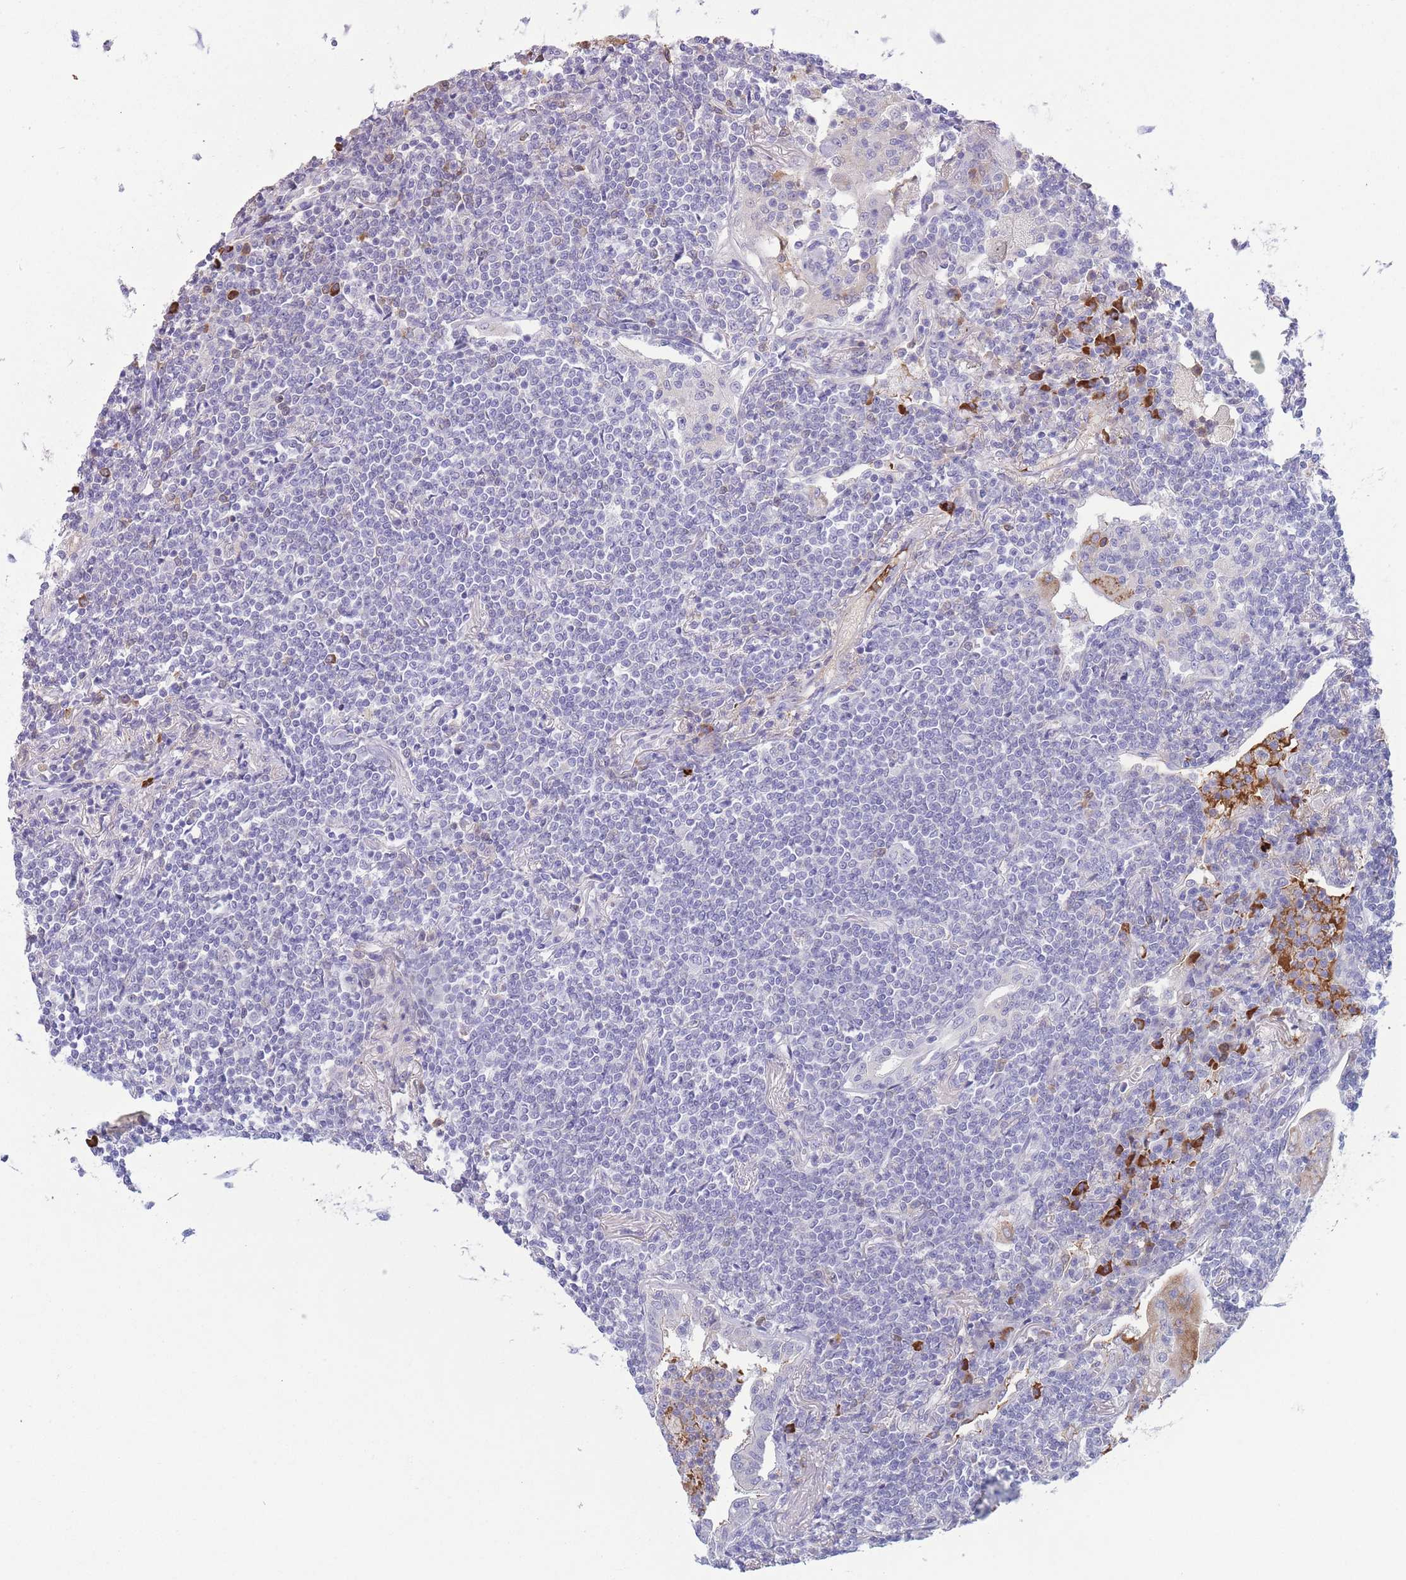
{"staining": {"intensity": "negative", "quantity": "none", "location": "none"}, "tissue": "lymphoma", "cell_type": "Tumor cells", "image_type": "cancer", "snomed": [{"axis": "morphology", "description": "Malignant lymphoma, non-Hodgkin's type, Low grade"}, {"axis": "topography", "description": "Lung"}], "caption": "High magnification brightfield microscopy of lymphoma stained with DAB (brown) and counterstained with hematoxylin (blue): tumor cells show no significant expression.", "gene": "ASAP3", "patient": {"sex": "female", "age": 71}}